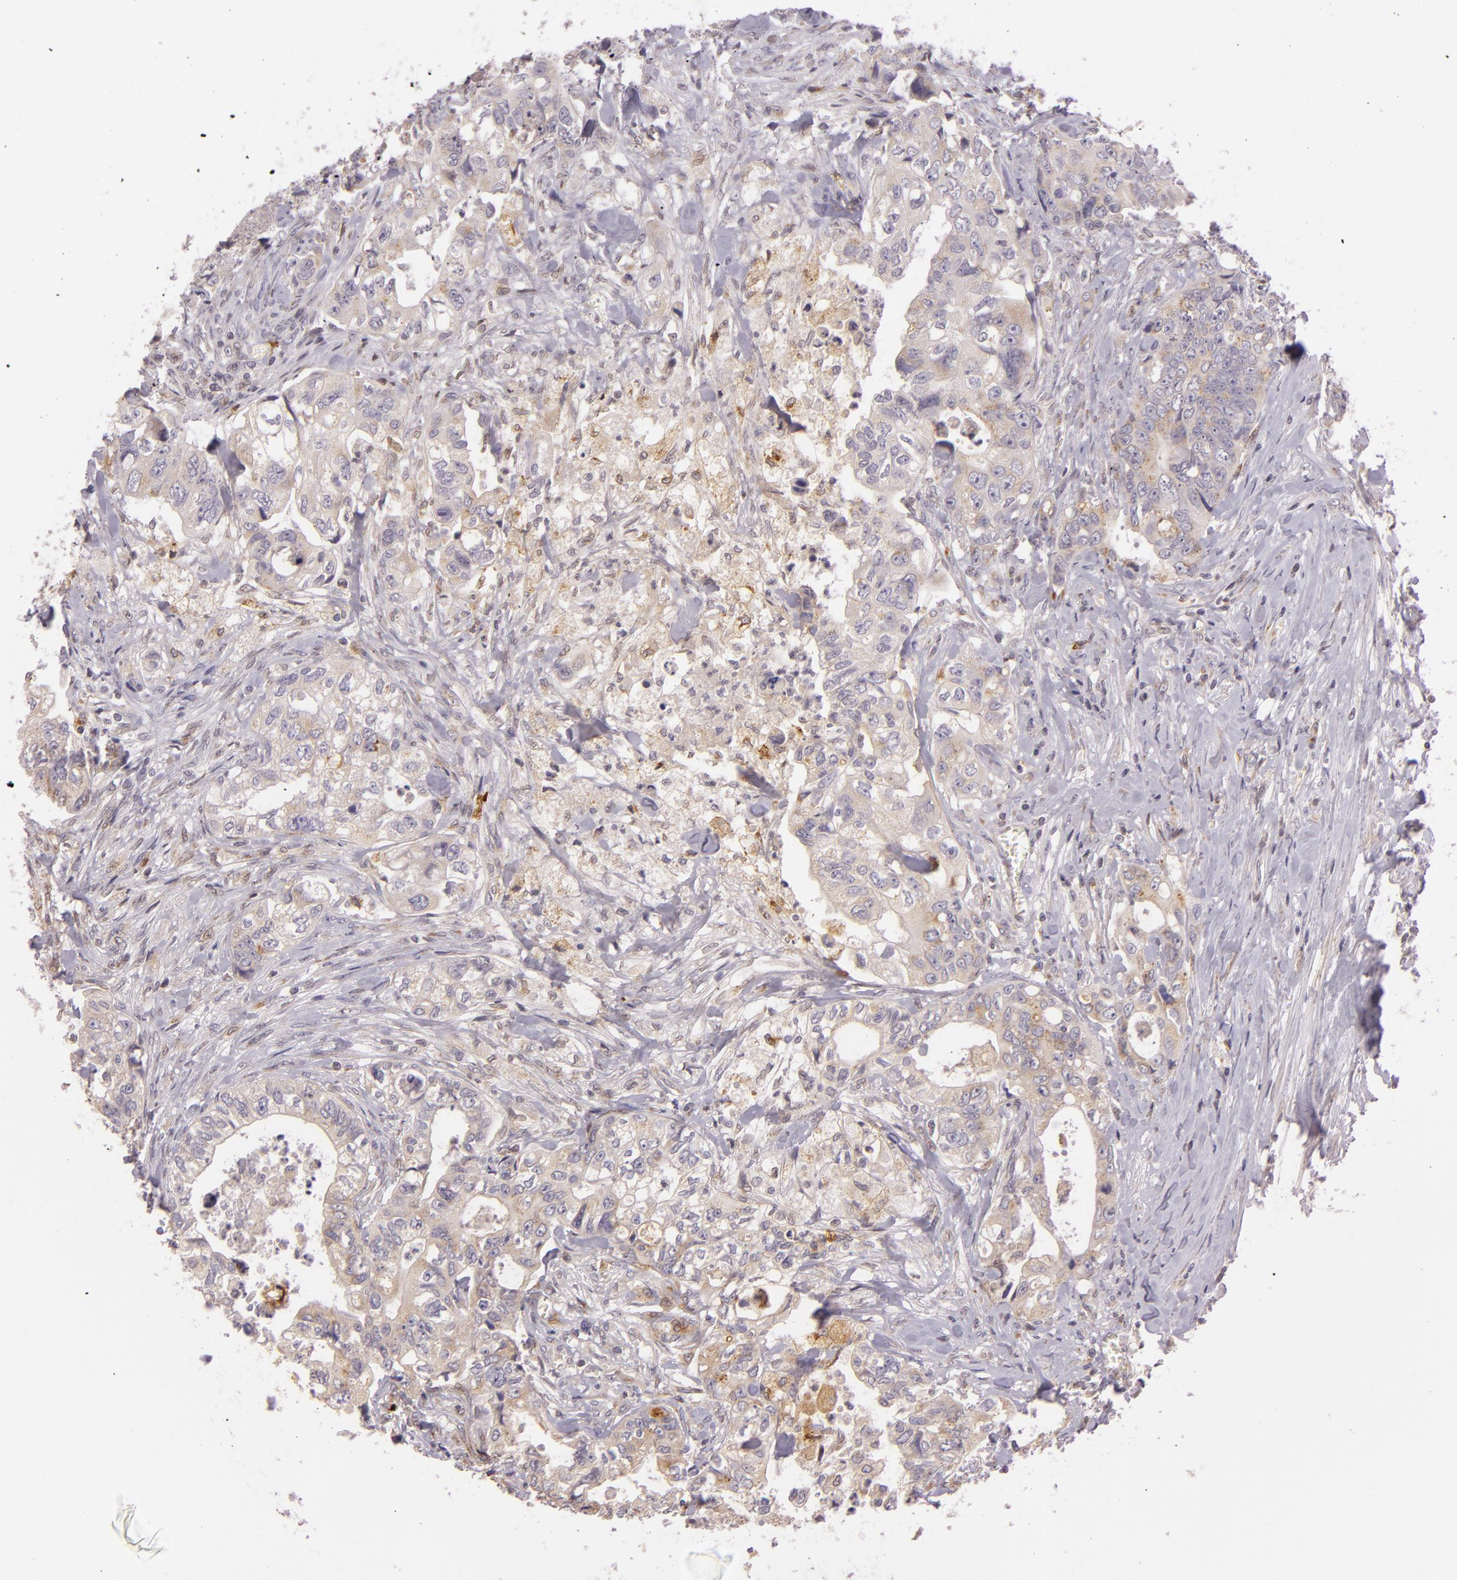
{"staining": {"intensity": "moderate", "quantity": ">75%", "location": "cytoplasmic/membranous"}, "tissue": "colorectal cancer", "cell_type": "Tumor cells", "image_type": "cancer", "snomed": [{"axis": "morphology", "description": "Adenocarcinoma, NOS"}, {"axis": "topography", "description": "Rectum"}], "caption": "Tumor cells display medium levels of moderate cytoplasmic/membranous expression in about >75% of cells in human adenocarcinoma (colorectal).", "gene": "LGMN", "patient": {"sex": "female", "age": 57}}